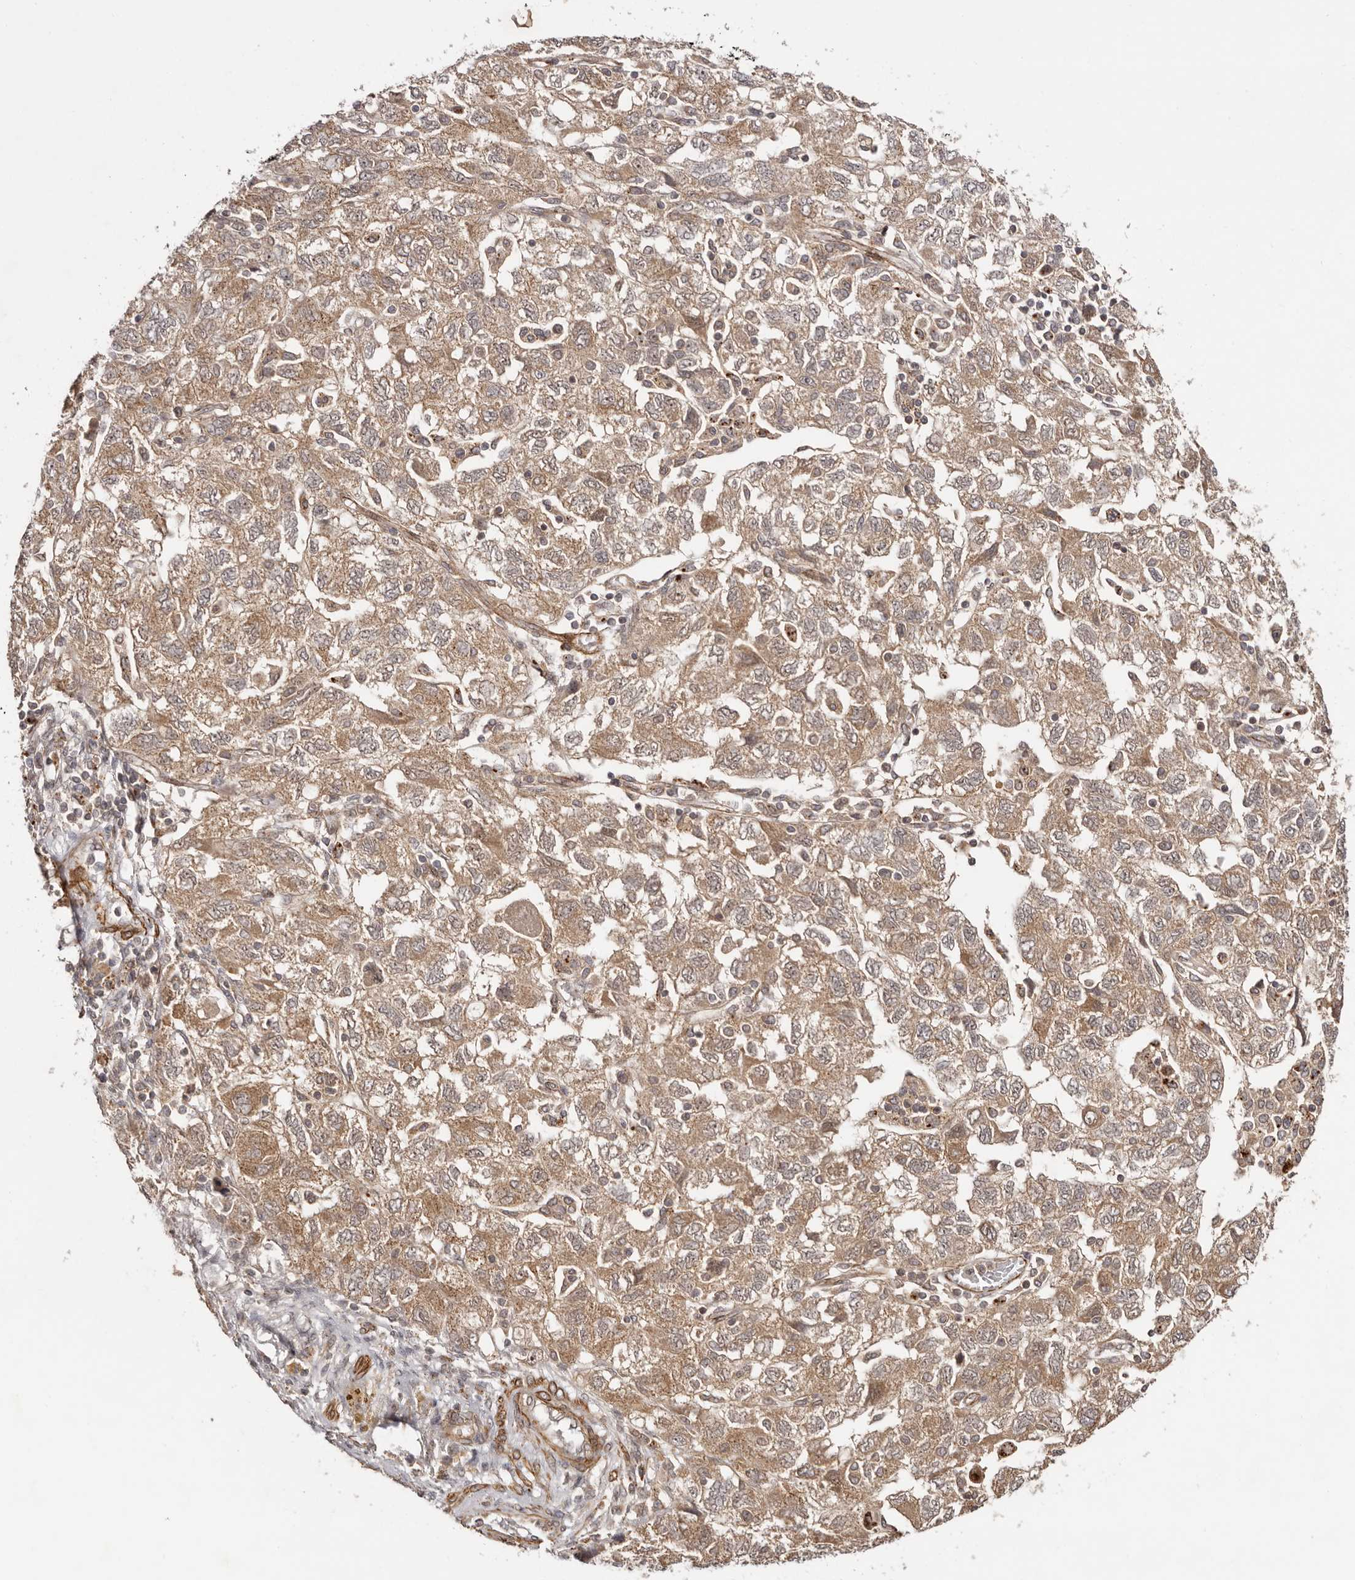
{"staining": {"intensity": "moderate", "quantity": ">75%", "location": "cytoplasmic/membranous"}, "tissue": "ovarian cancer", "cell_type": "Tumor cells", "image_type": "cancer", "snomed": [{"axis": "morphology", "description": "Carcinoma, NOS"}, {"axis": "morphology", "description": "Cystadenocarcinoma, serous, NOS"}, {"axis": "topography", "description": "Ovary"}], "caption": "This is a photomicrograph of immunohistochemistry (IHC) staining of serous cystadenocarcinoma (ovarian), which shows moderate expression in the cytoplasmic/membranous of tumor cells.", "gene": "MICAL2", "patient": {"sex": "female", "age": 69}}